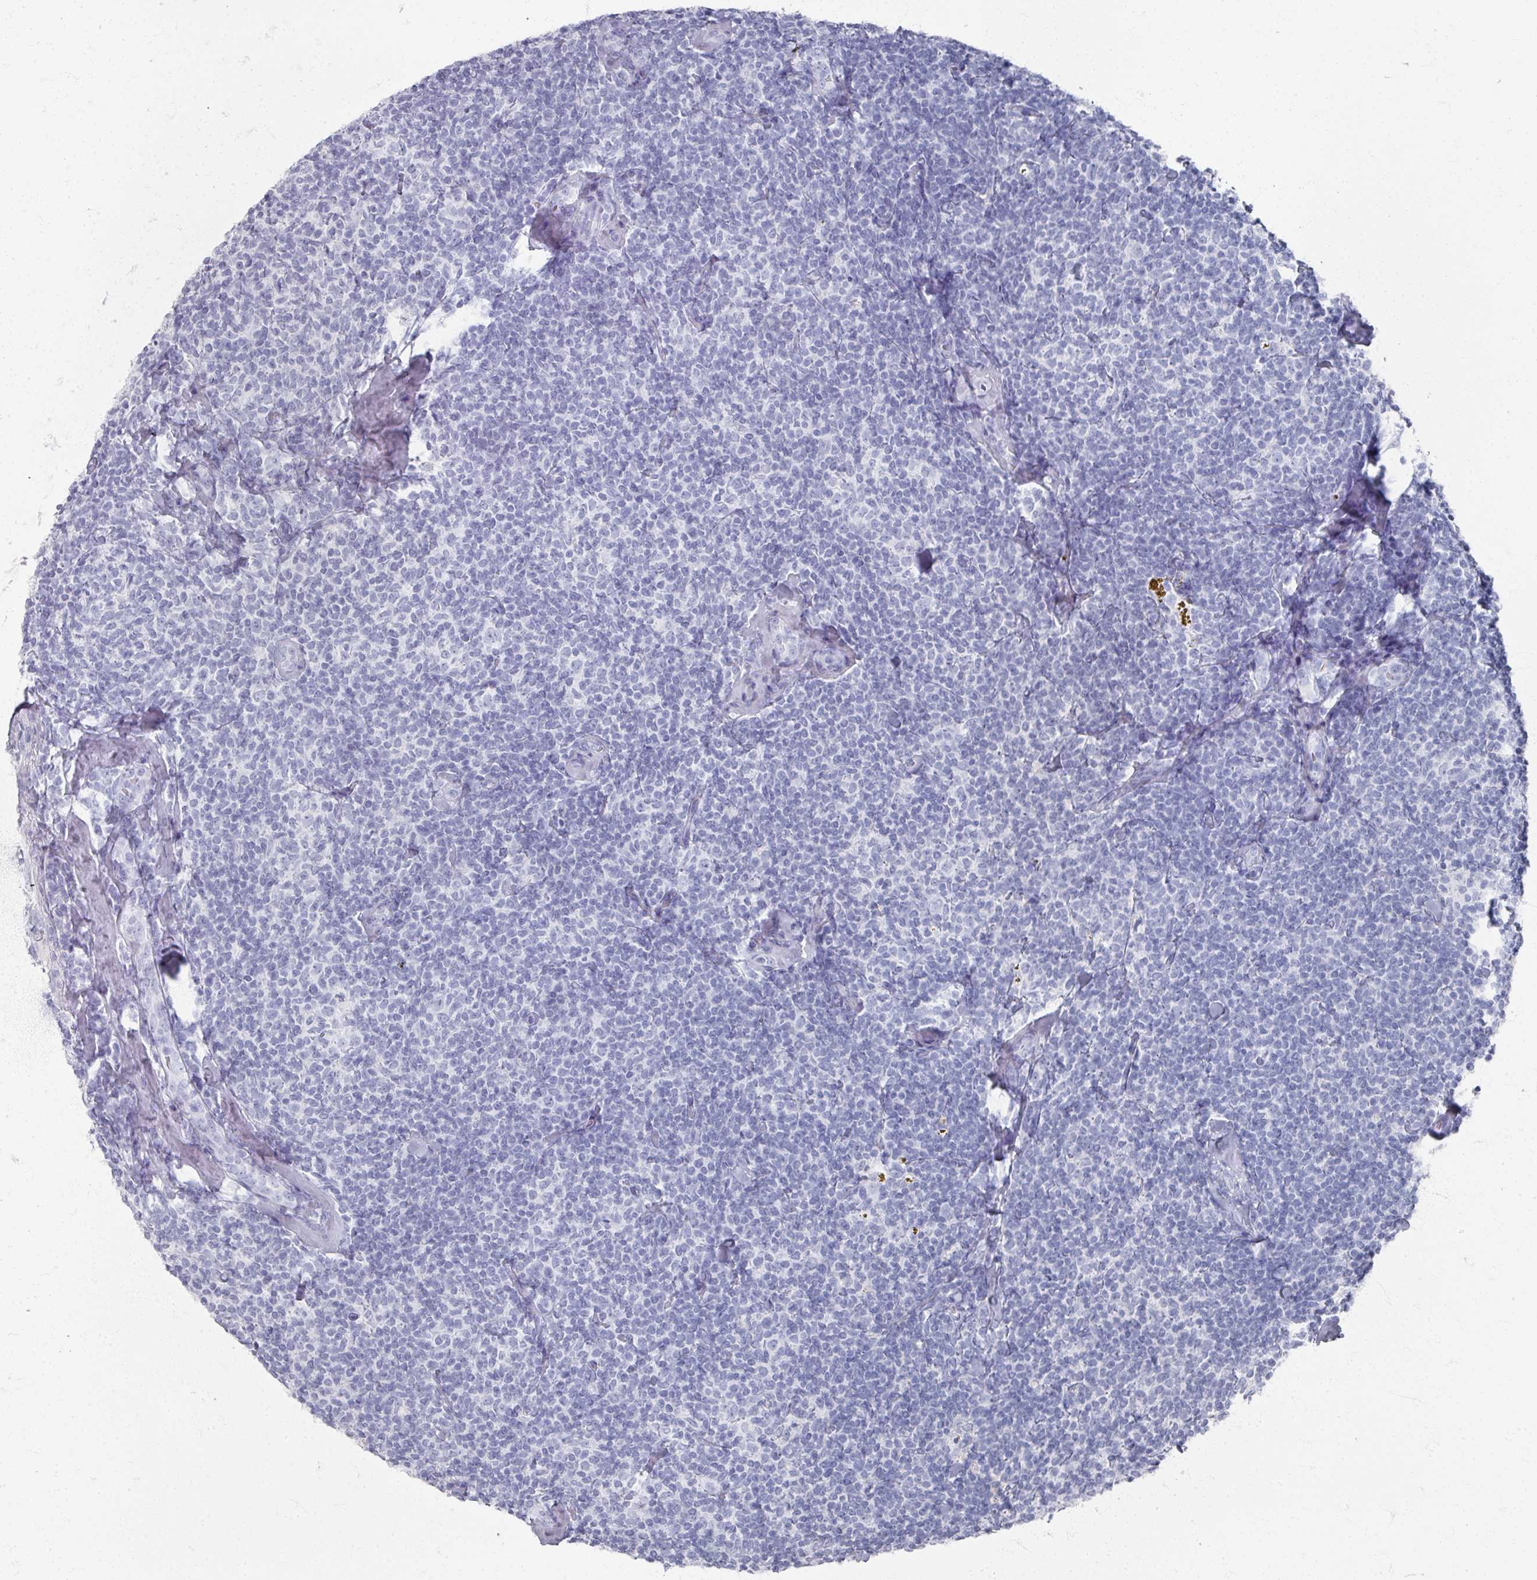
{"staining": {"intensity": "negative", "quantity": "none", "location": "none"}, "tissue": "lymphoma", "cell_type": "Tumor cells", "image_type": "cancer", "snomed": [{"axis": "morphology", "description": "Malignant lymphoma, non-Hodgkin's type, Low grade"}, {"axis": "topography", "description": "Lymph node"}], "caption": "A histopathology image of malignant lymphoma, non-Hodgkin's type (low-grade) stained for a protein shows no brown staining in tumor cells.", "gene": "PSKH1", "patient": {"sex": "female", "age": 56}}